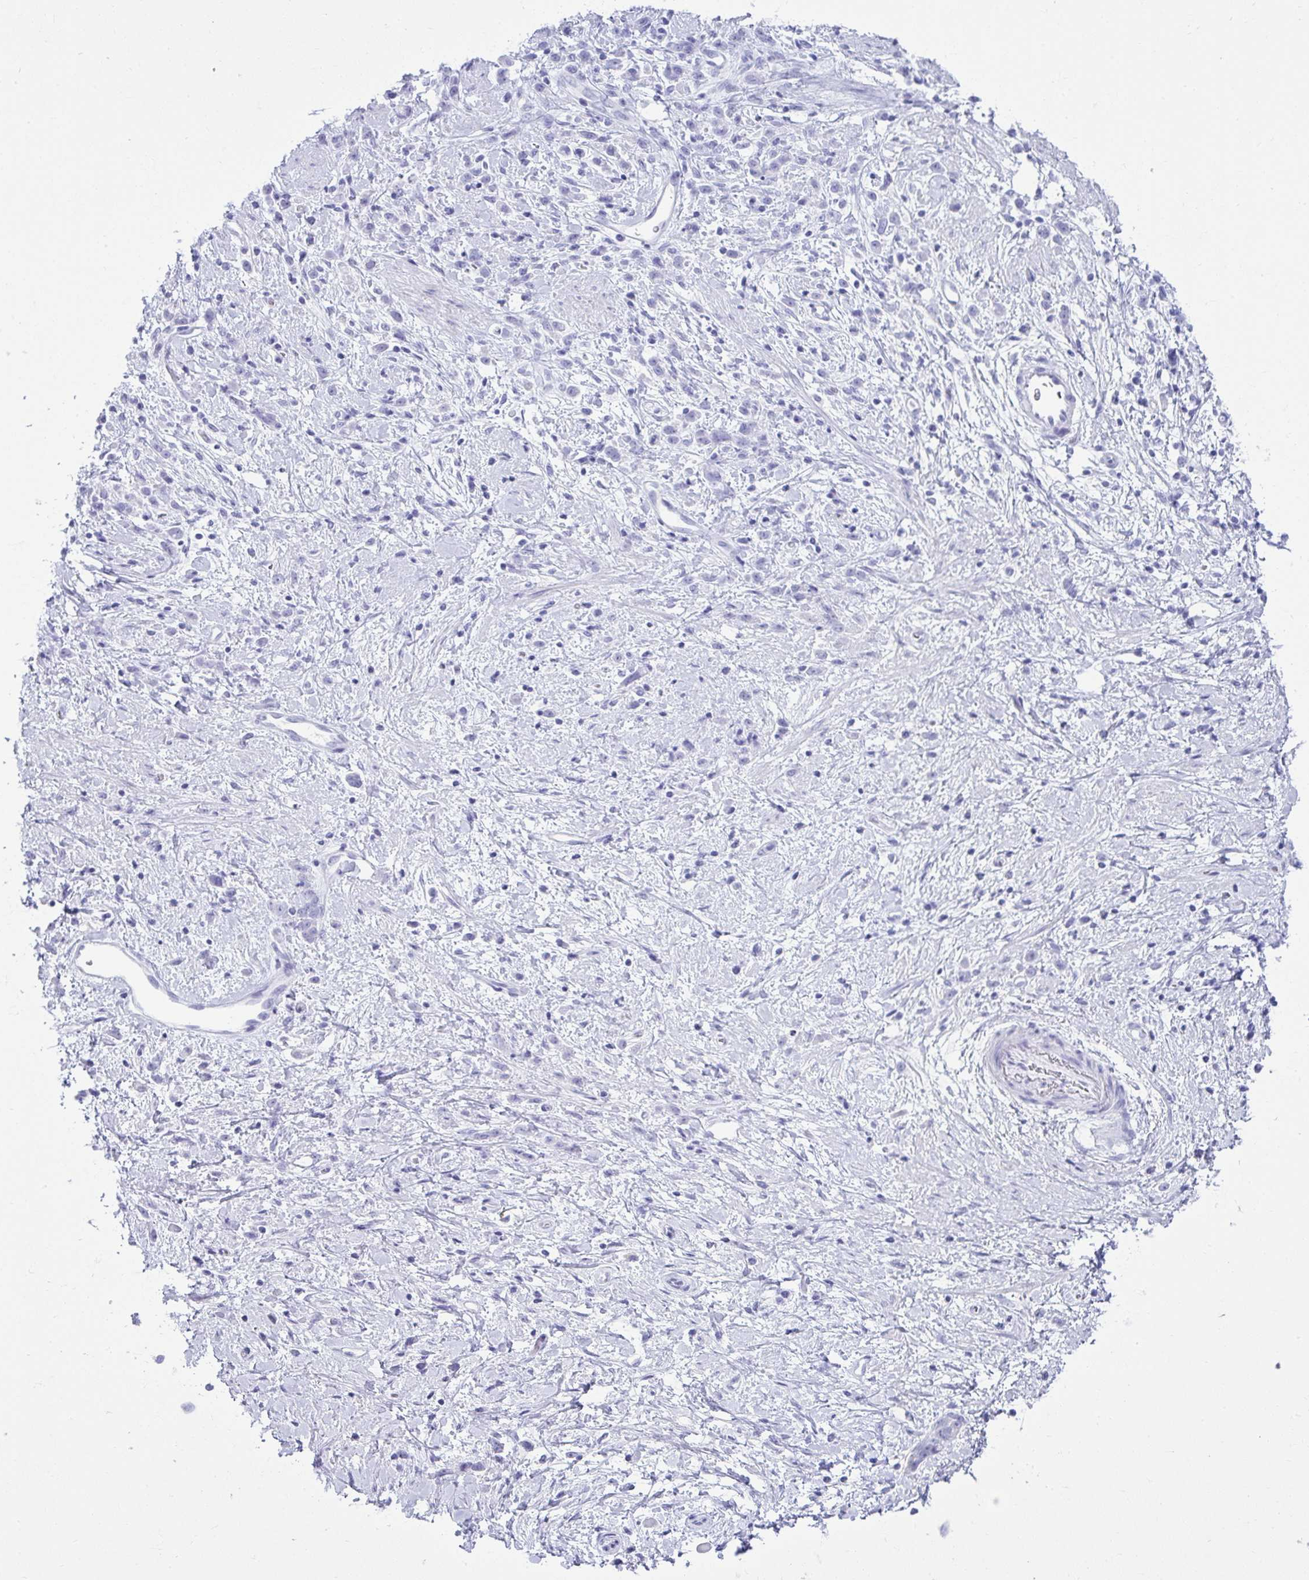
{"staining": {"intensity": "negative", "quantity": "none", "location": "none"}, "tissue": "stomach cancer", "cell_type": "Tumor cells", "image_type": "cancer", "snomed": [{"axis": "morphology", "description": "Adenocarcinoma, NOS"}, {"axis": "topography", "description": "Stomach"}], "caption": "Immunohistochemistry of human stomach cancer shows no staining in tumor cells.", "gene": "CLGN", "patient": {"sex": "female", "age": 60}}